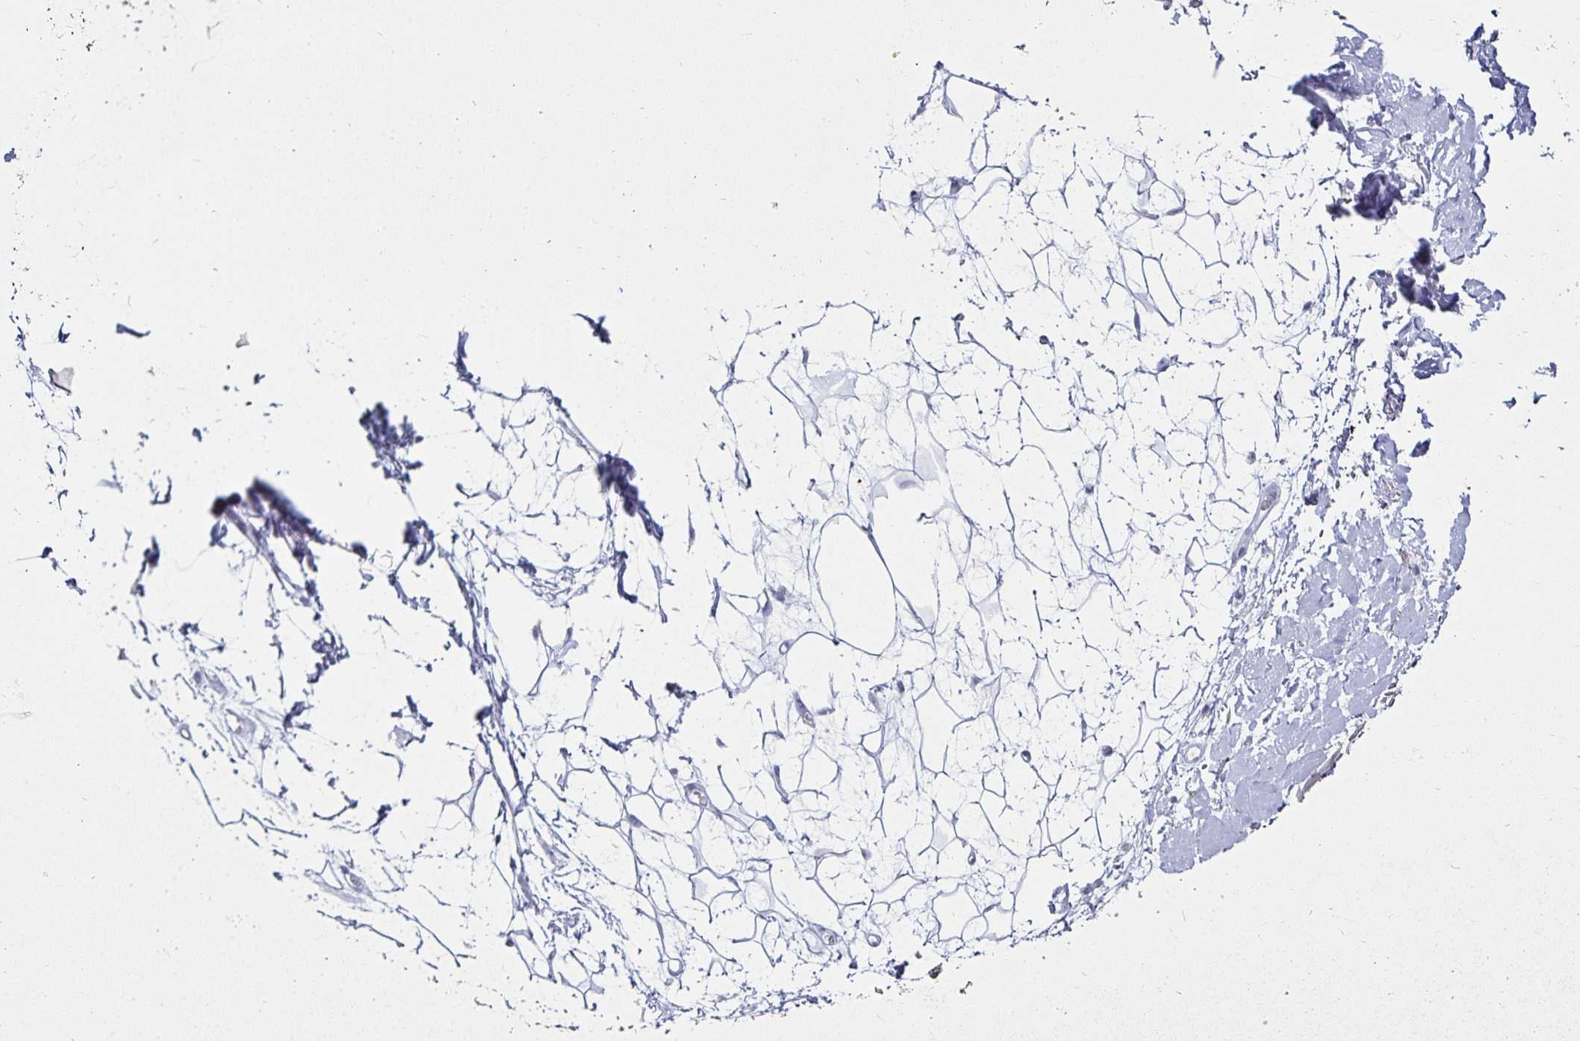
{"staining": {"intensity": "negative", "quantity": "none", "location": "none"}, "tissue": "adipose tissue", "cell_type": "Adipocytes", "image_type": "normal", "snomed": [{"axis": "morphology", "description": "Normal tissue, NOS"}, {"axis": "topography", "description": "Anal"}, {"axis": "topography", "description": "Peripheral nerve tissue"}], "caption": "IHC photomicrograph of unremarkable adipose tissue stained for a protein (brown), which displays no positivity in adipocytes.", "gene": "DEFA6", "patient": {"sex": "male", "age": 78}}